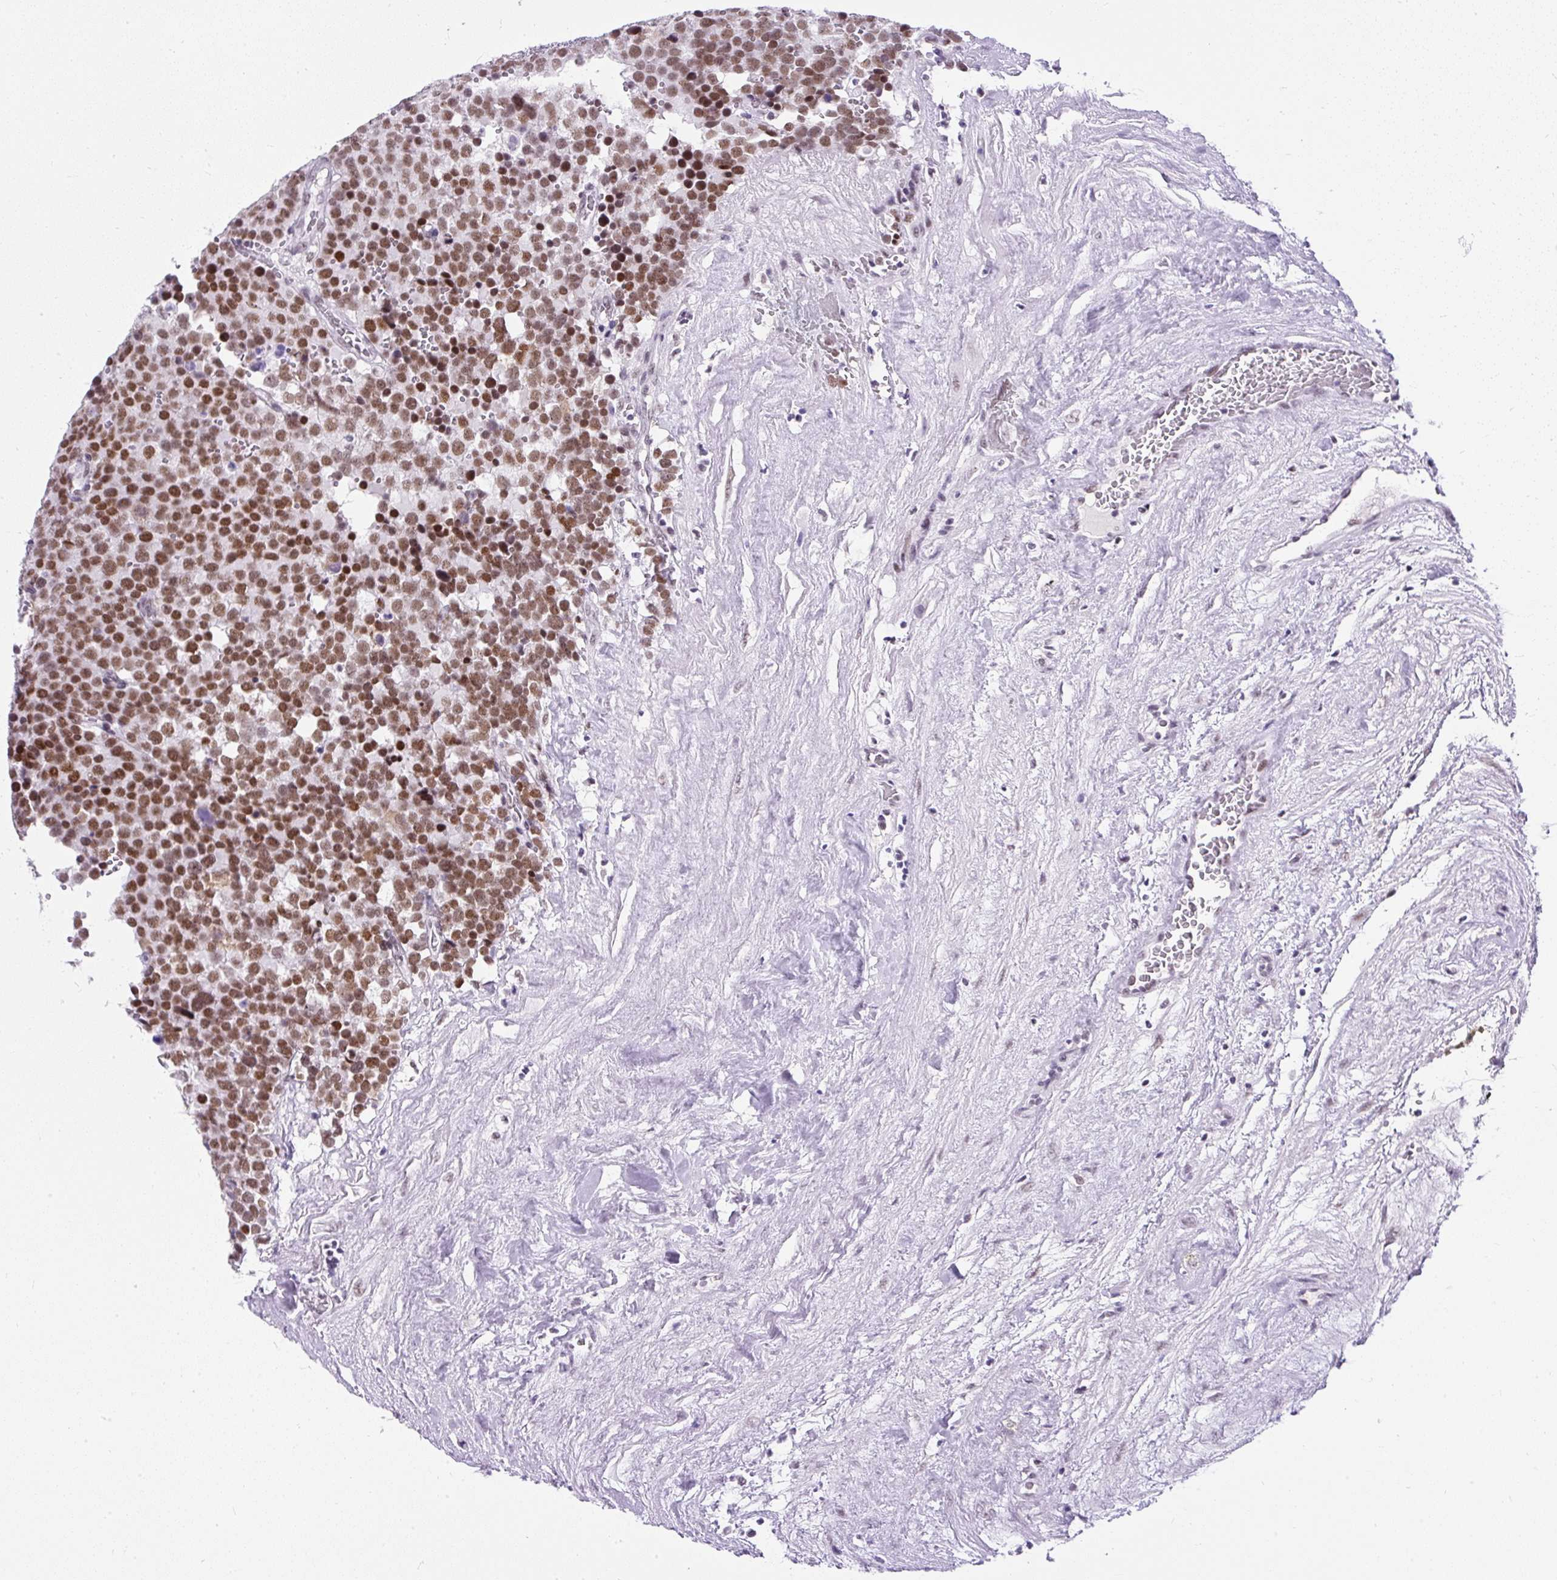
{"staining": {"intensity": "moderate", "quantity": ">75%", "location": "nuclear"}, "tissue": "testis cancer", "cell_type": "Tumor cells", "image_type": "cancer", "snomed": [{"axis": "morphology", "description": "Seminoma, NOS"}, {"axis": "topography", "description": "Testis"}], "caption": "Protein analysis of testis seminoma tissue displays moderate nuclear expression in approximately >75% of tumor cells.", "gene": "PLCXD2", "patient": {"sex": "male", "age": 71}}